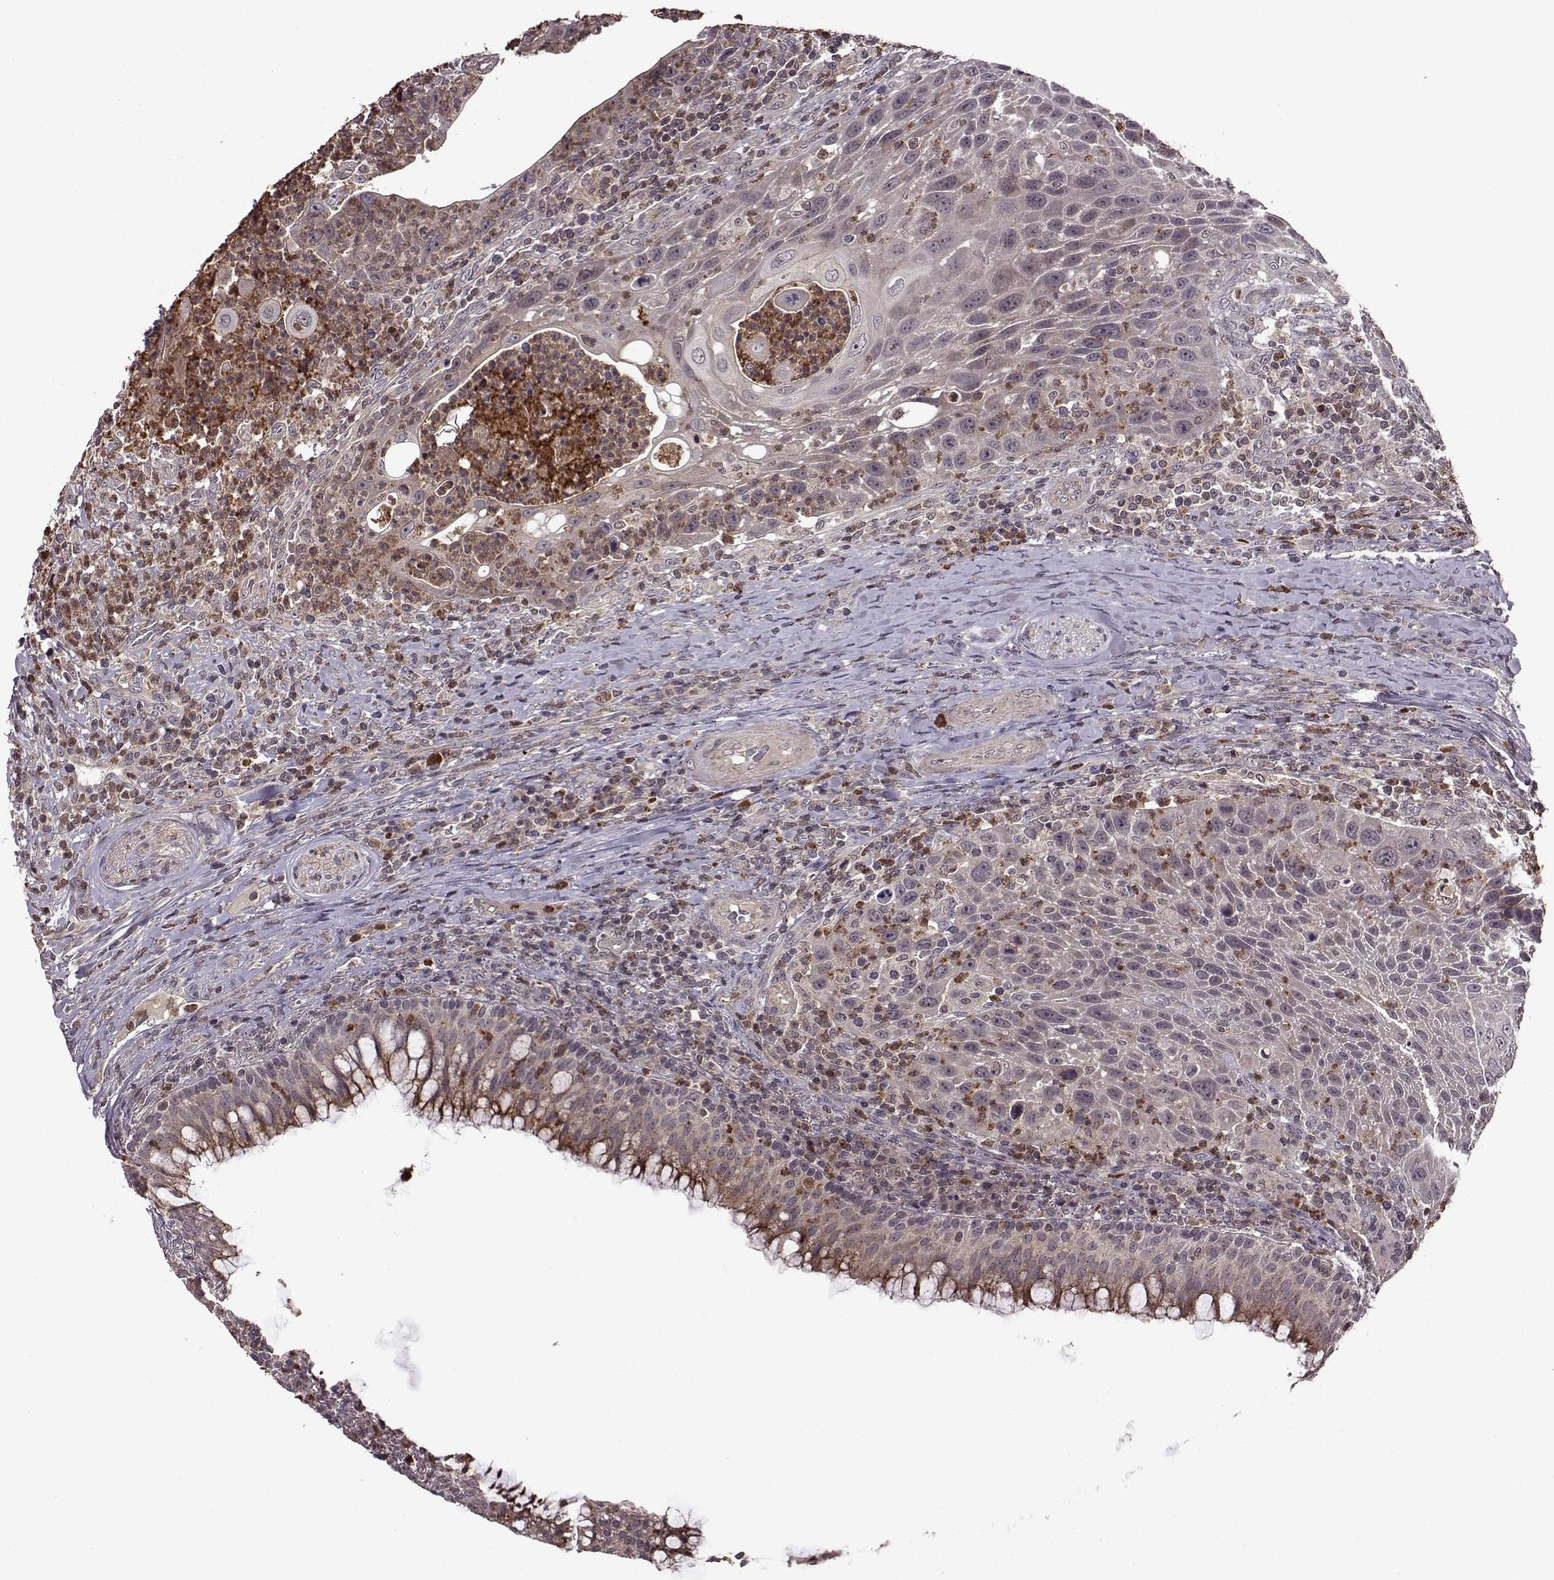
{"staining": {"intensity": "weak", "quantity": "<25%", "location": "cytoplasmic/membranous"}, "tissue": "head and neck cancer", "cell_type": "Tumor cells", "image_type": "cancer", "snomed": [{"axis": "morphology", "description": "Squamous cell carcinoma, NOS"}, {"axis": "topography", "description": "Head-Neck"}], "caption": "The photomicrograph displays no significant expression in tumor cells of head and neck cancer (squamous cell carcinoma).", "gene": "TRMU", "patient": {"sex": "male", "age": 69}}